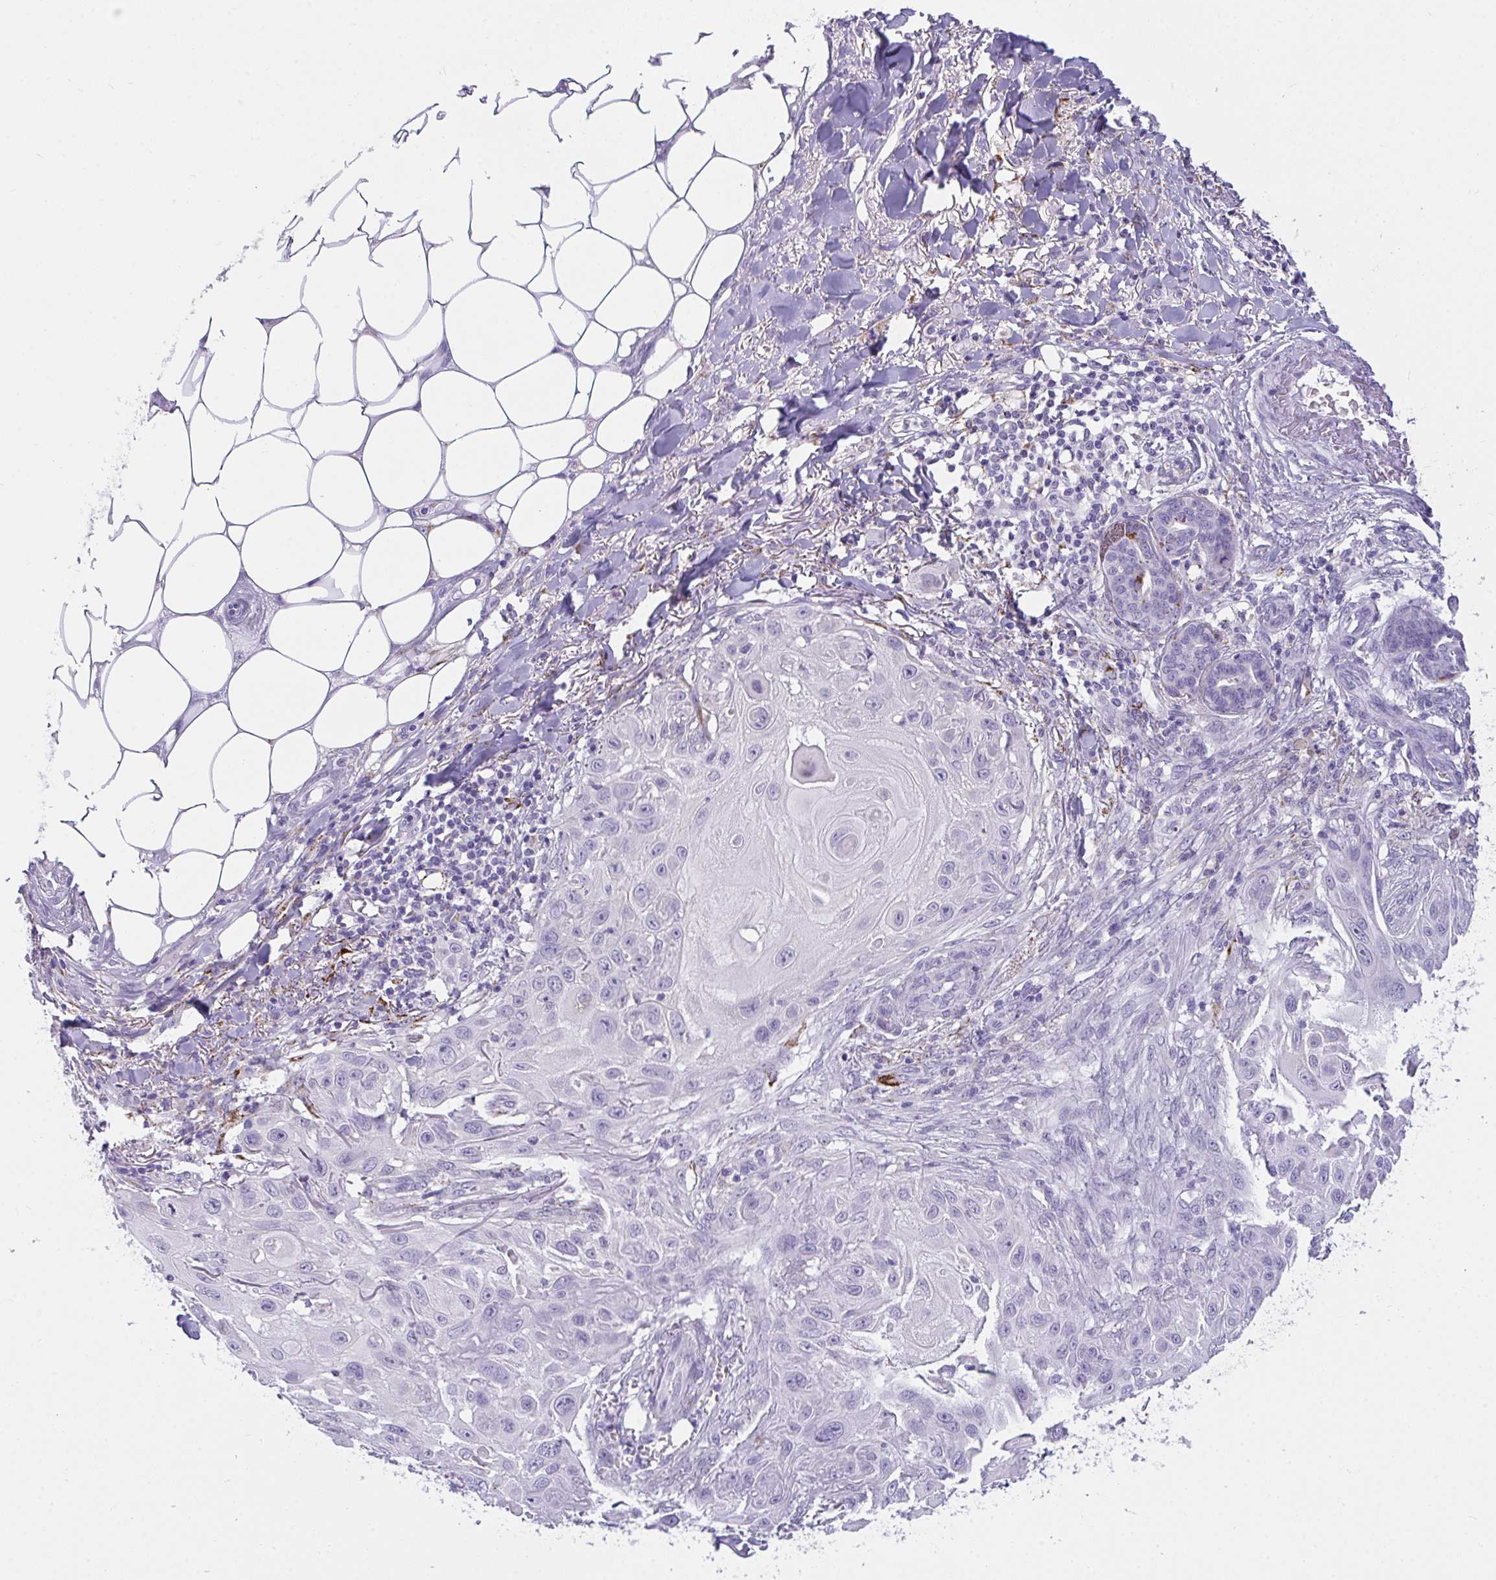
{"staining": {"intensity": "negative", "quantity": "none", "location": "none"}, "tissue": "skin cancer", "cell_type": "Tumor cells", "image_type": "cancer", "snomed": [{"axis": "morphology", "description": "Squamous cell carcinoma, NOS"}, {"axis": "topography", "description": "Skin"}], "caption": "Immunohistochemistry (IHC) micrograph of neoplastic tissue: skin cancer (squamous cell carcinoma) stained with DAB shows no significant protein positivity in tumor cells.", "gene": "SEMA6B", "patient": {"sex": "female", "age": 91}}